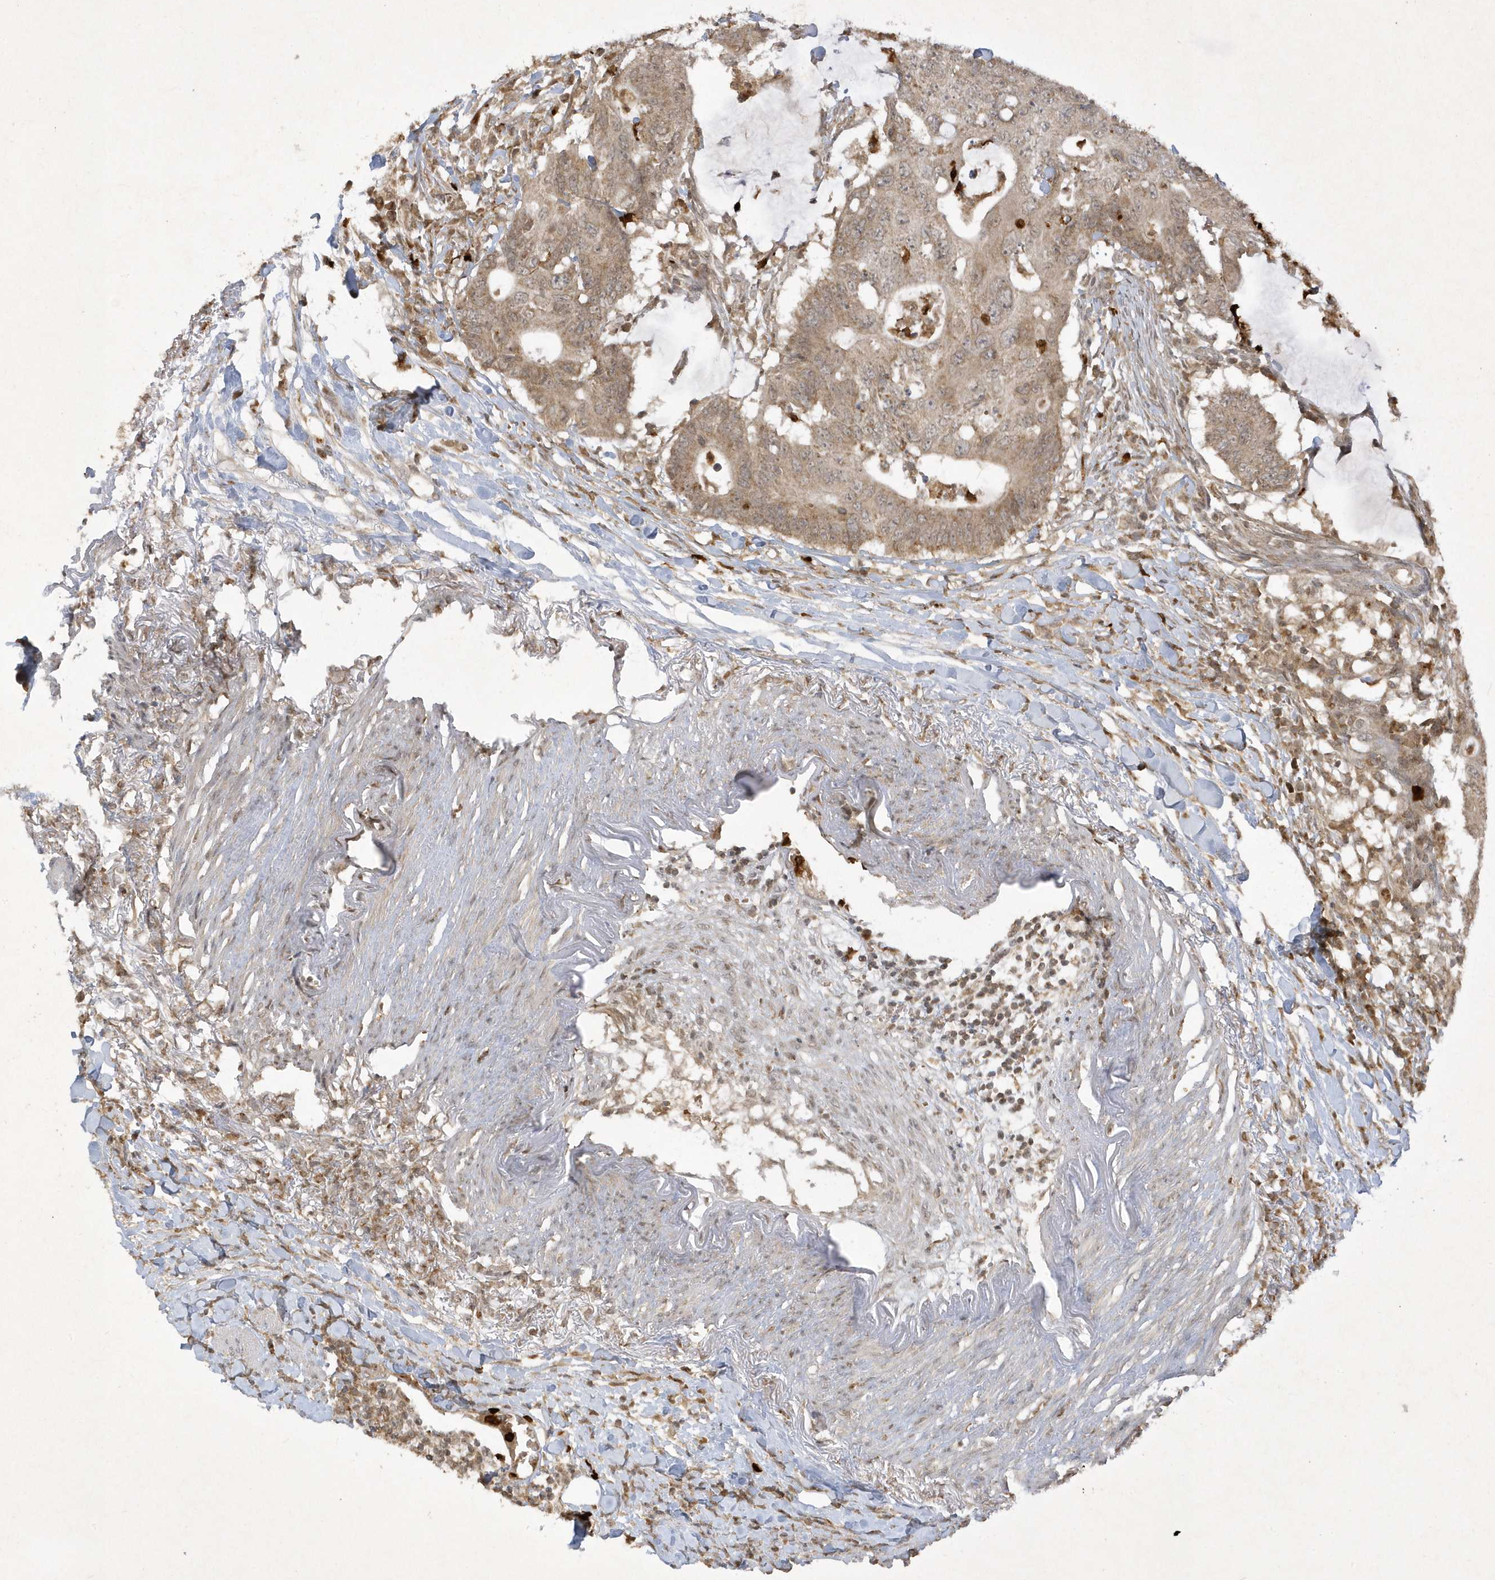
{"staining": {"intensity": "weak", "quantity": ">75%", "location": "cytoplasmic/membranous"}, "tissue": "colorectal cancer", "cell_type": "Tumor cells", "image_type": "cancer", "snomed": [{"axis": "morphology", "description": "Adenocarcinoma, NOS"}, {"axis": "topography", "description": "Colon"}], "caption": "A micrograph of human colorectal cancer stained for a protein shows weak cytoplasmic/membranous brown staining in tumor cells. (DAB (3,3'-diaminobenzidine) = brown stain, brightfield microscopy at high magnification).", "gene": "ZNF213", "patient": {"sex": "male", "age": 71}}